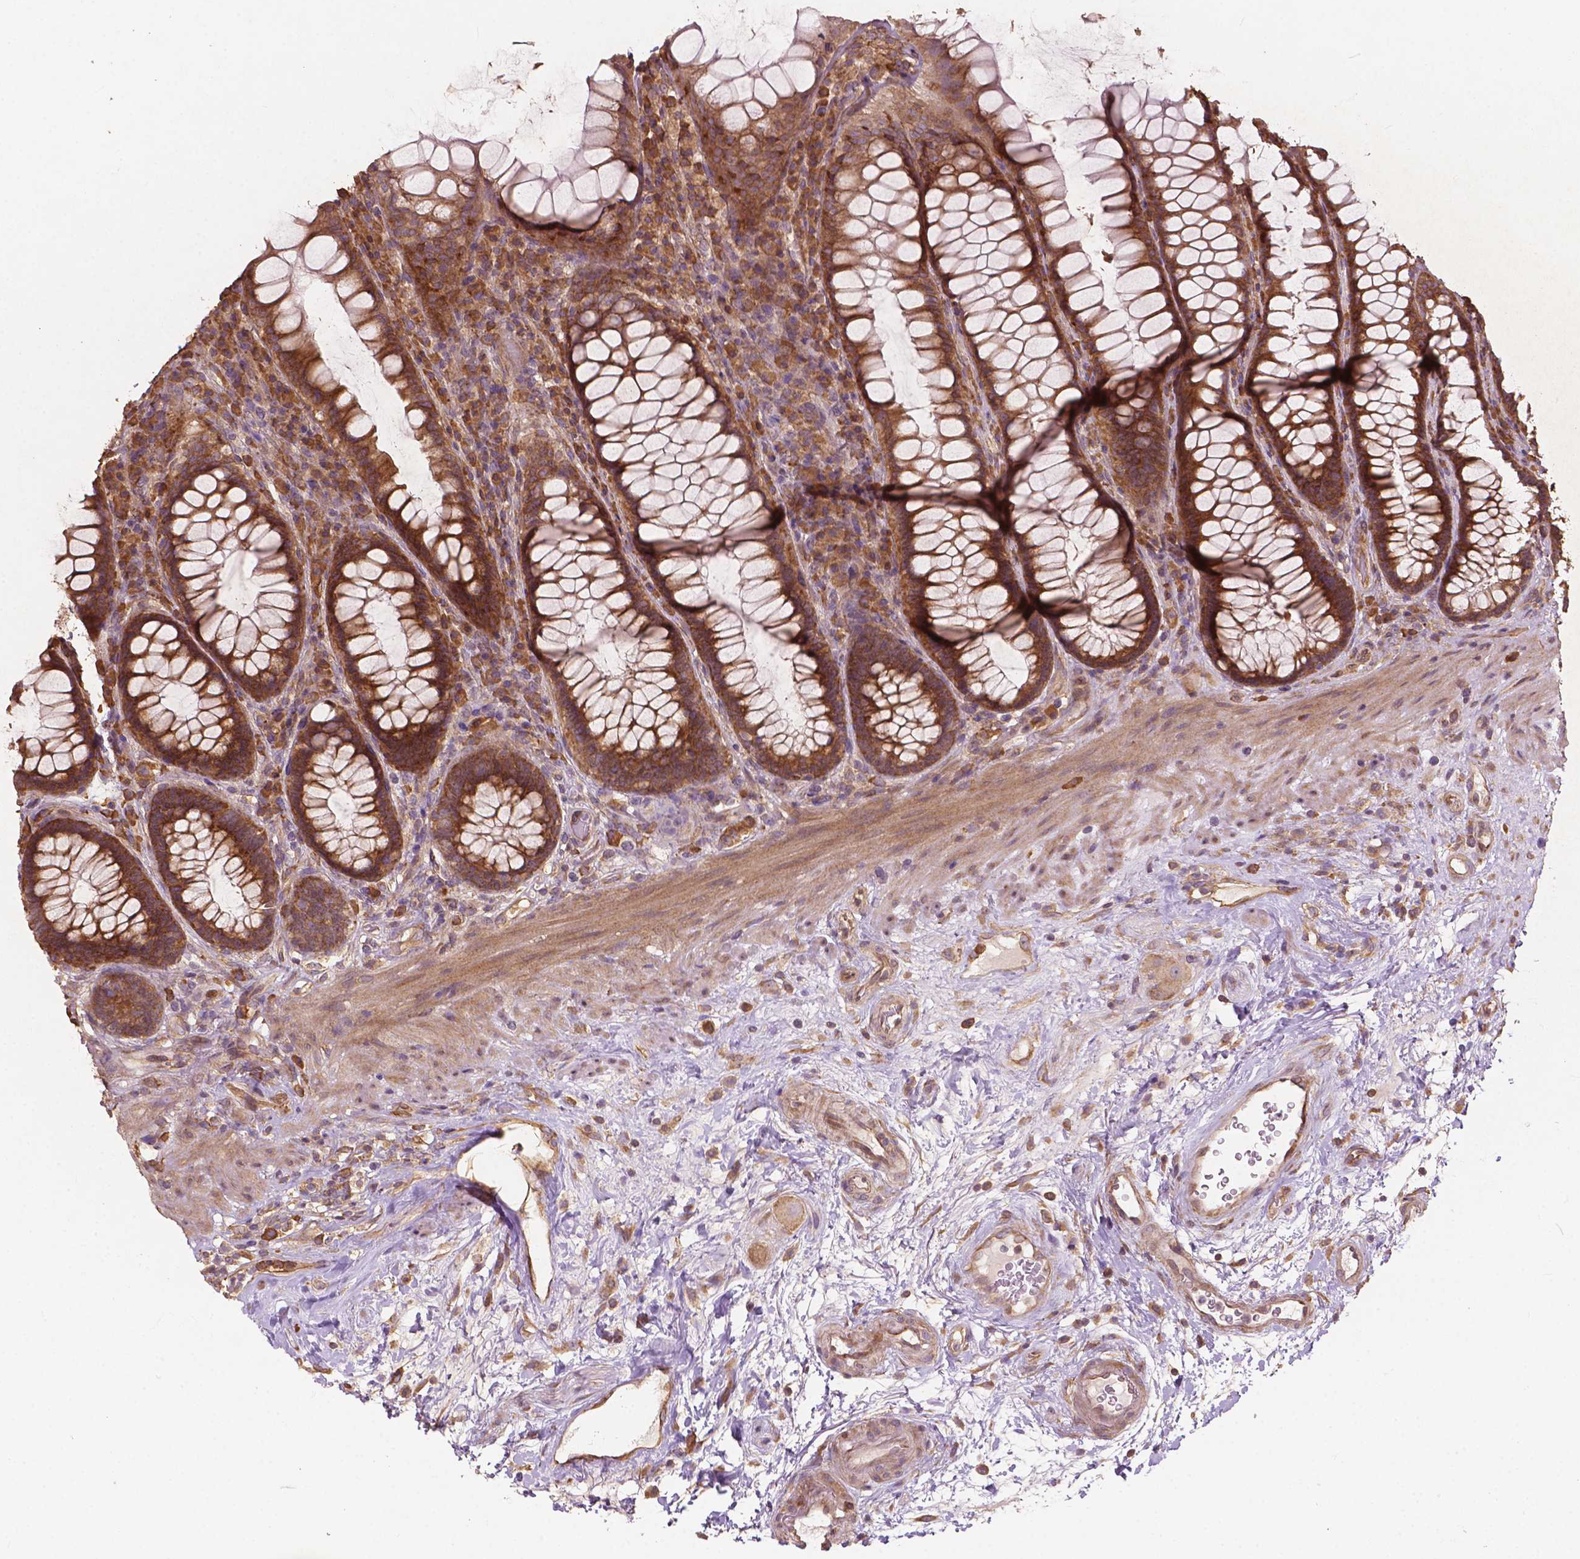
{"staining": {"intensity": "moderate", "quantity": ">75%", "location": "cytoplasmic/membranous"}, "tissue": "rectum", "cell_type": "Glandular cells", "image_type": "normal", "snomed": [{"axis": "morphology", "description": "Normal tissue, NOS"}, {"axis": "topography", "description": "Rectum"}], "caption": "This image shows immunohistochemistry (IHC) staining of normal rectum, with medium moderate cytoplasmic/membranous expression in about >75% of glandular cells.", "gene": "G3BP1", "patient": {"sex": "male", "age": 72}}